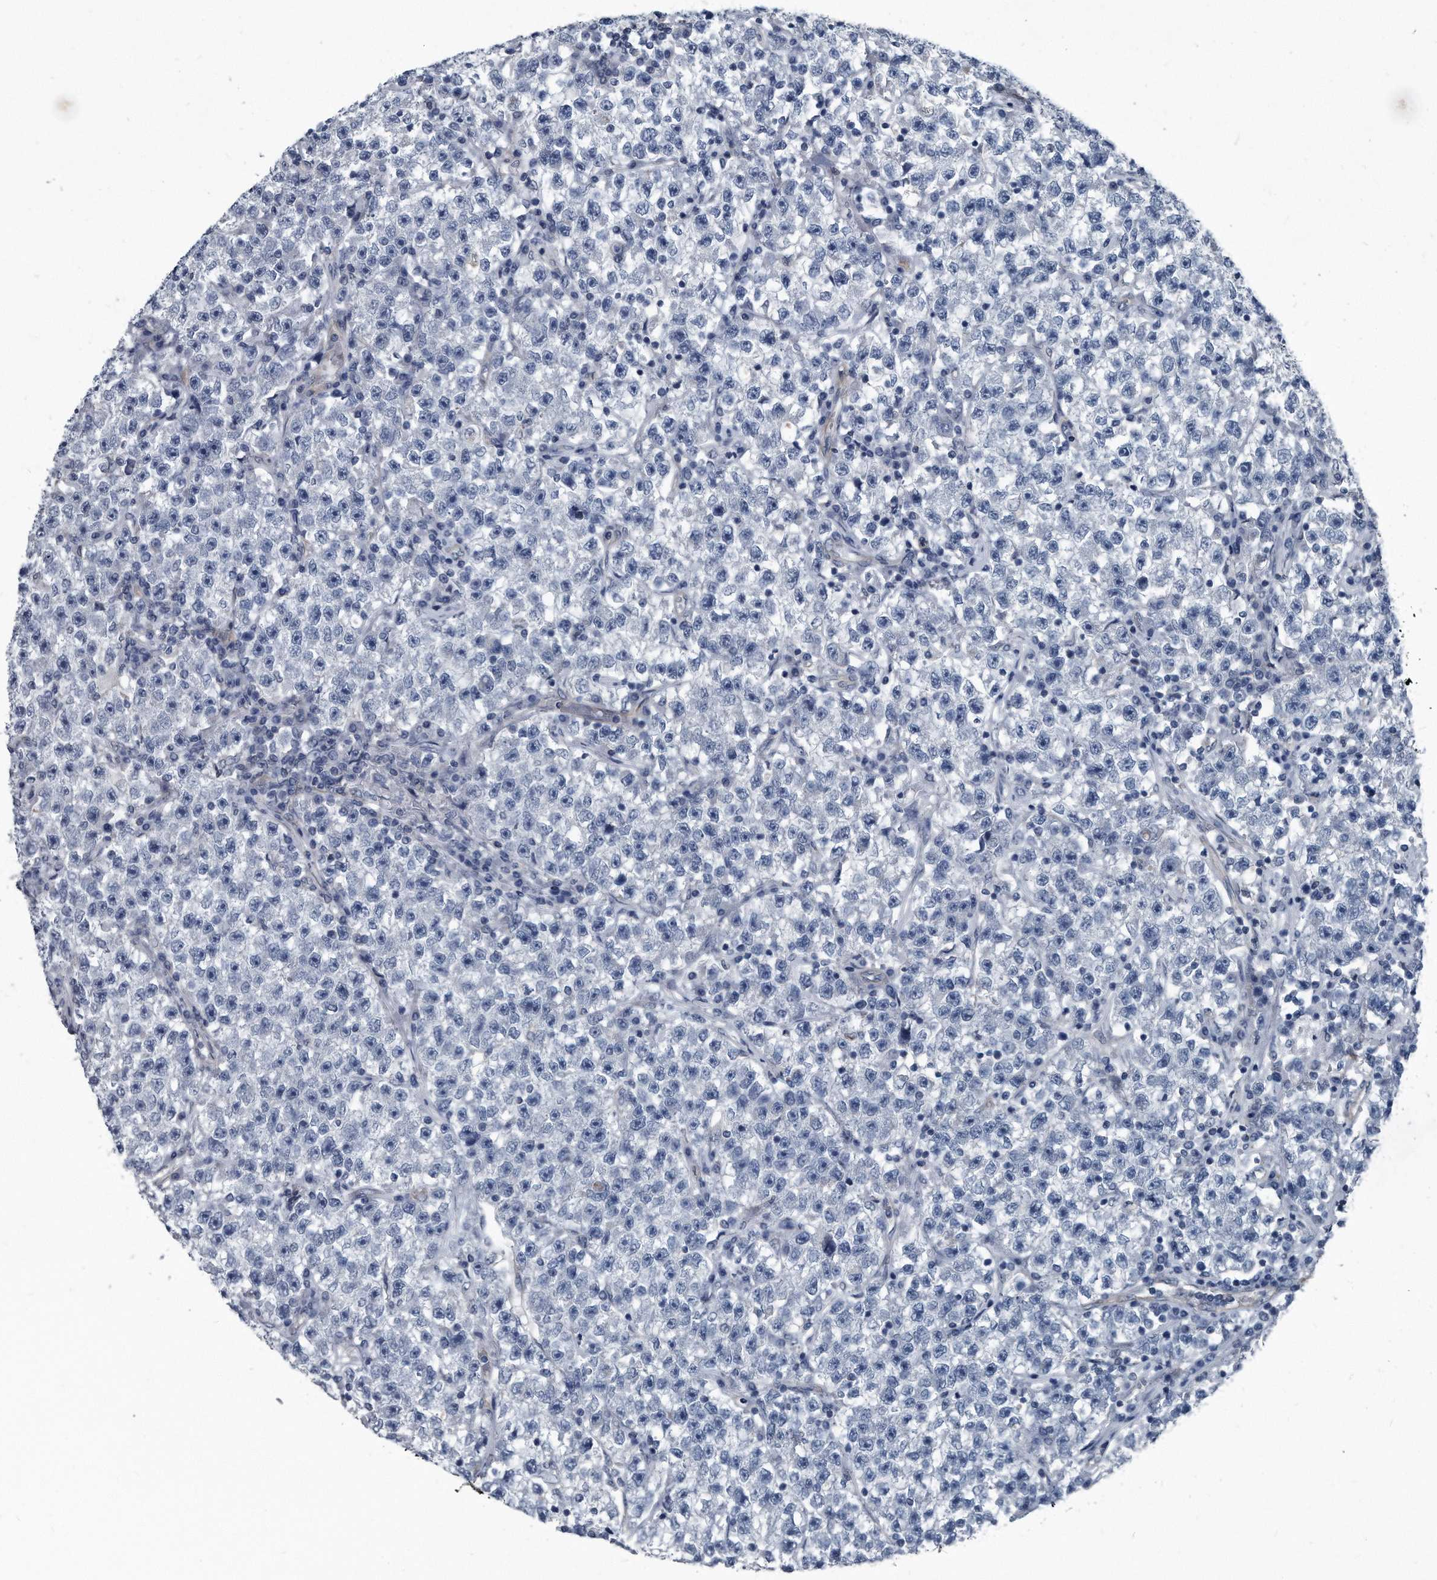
{"staining": {"intensity": "negative", "quantity": "none", "location": "none"}, "tissue": "testis cancer", "cell_type": "Tumor cells", "image_type": "cancer", "snomed": [{"axis": "morphology", "description": "Seminoma, NOS"}, {"axis": "topography", "description": "Testis"}], "caption": "Immunohistochemistry (IHC) of testis seminoma shows no staining in tumor cells.", "gene": "PLEC", "patient": {"sex": "male", "age": 22}}